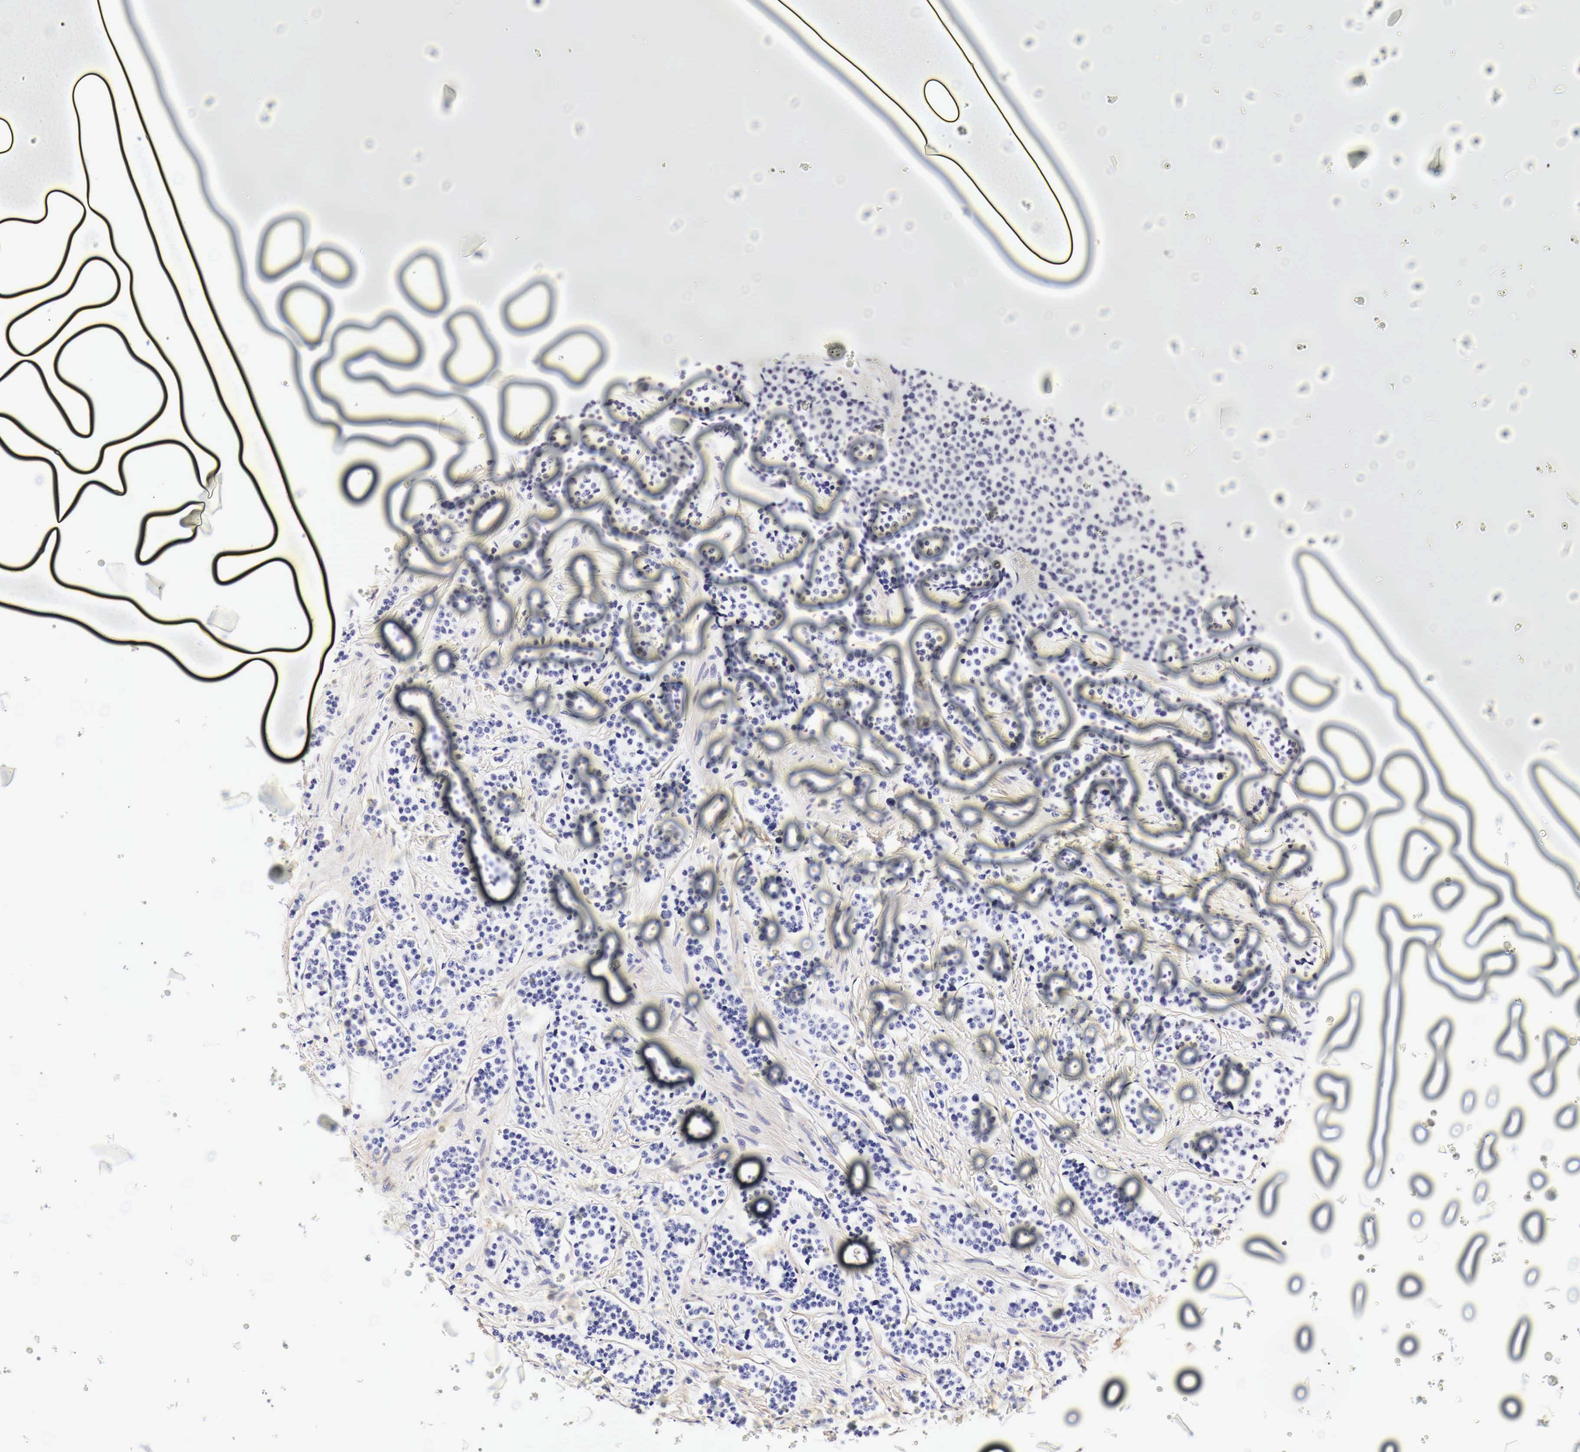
{"staining": {"intensity": "negative", "quantity": "none", "location": "none"}, "tissue": "carcinoid", "cell_type": "Tumor cells", "image_type": "cancer", "snomed": [{"axis": "morphology", "description": "Carcinoid, malignant, NOS"}, {"axis": "topography", "description": "Small intestine"}], "caption": "IHC photomicrograph of neoplastic tissue: human malignant carcinoid stained with DAB (3,3'-diaminobenzidine) displays no significant protein staining in tumor cells.", "gene": "EGFR", "patient": {"sex": "male", "age": 60}}